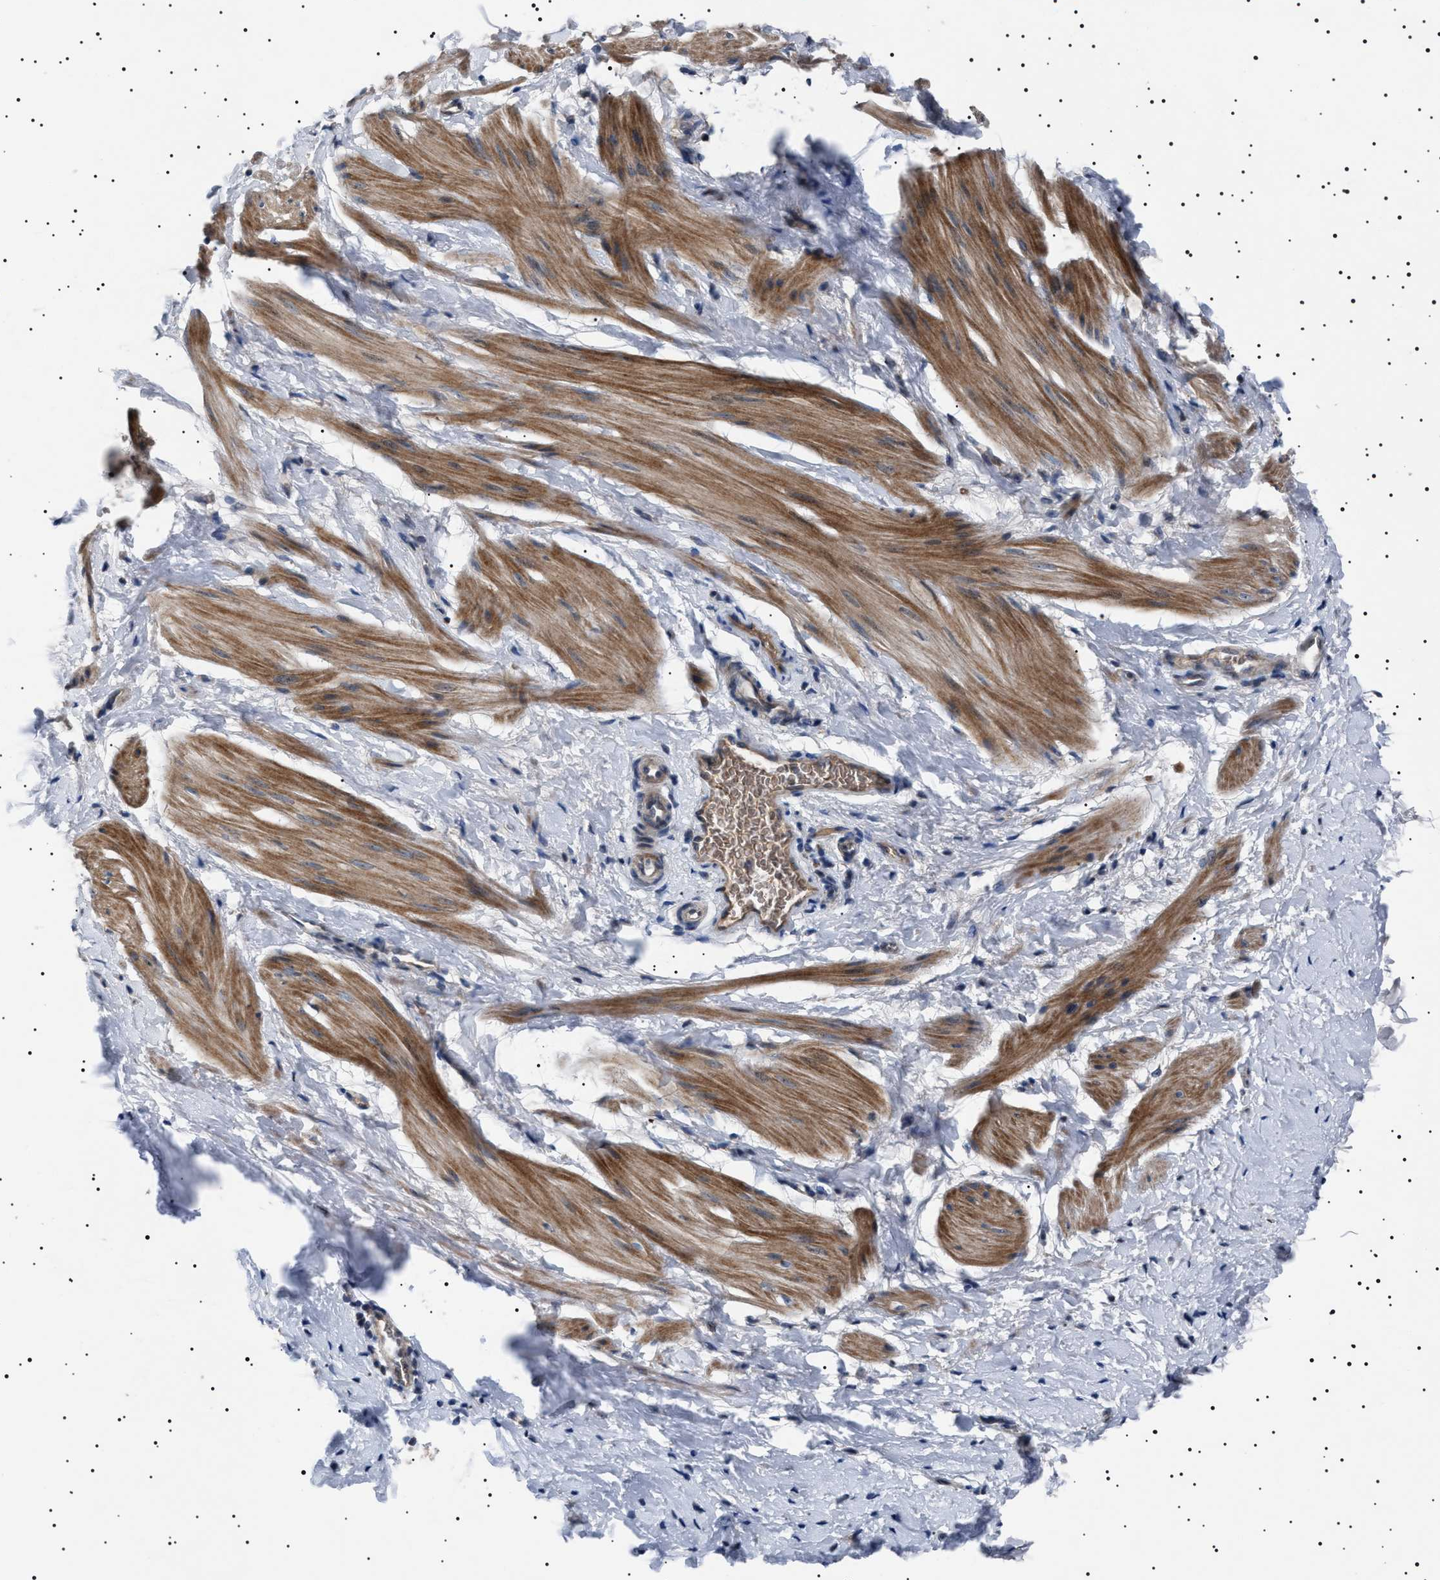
{"staining": {"intensity": "moderate", "quantity": ">75%", "location": "cytoplasmic/membranous"}, "tissue": "smooth muscle", "cell_type": "Smooth muscle cells", "image_type": "normal", "snomed": [{"axis": "morphology", "description": "Normal tissue, NOS"}, {"axis": "topography", "description": "Smooth muscle"}], "caption": "Smooth muscle cells exhibit moderate cytoplasmic/membranous positivity in approximately >75% of cells in normal smooth muscle.", "gene": "PTRH1", "patient": {"sex": "male", "age": 16}}